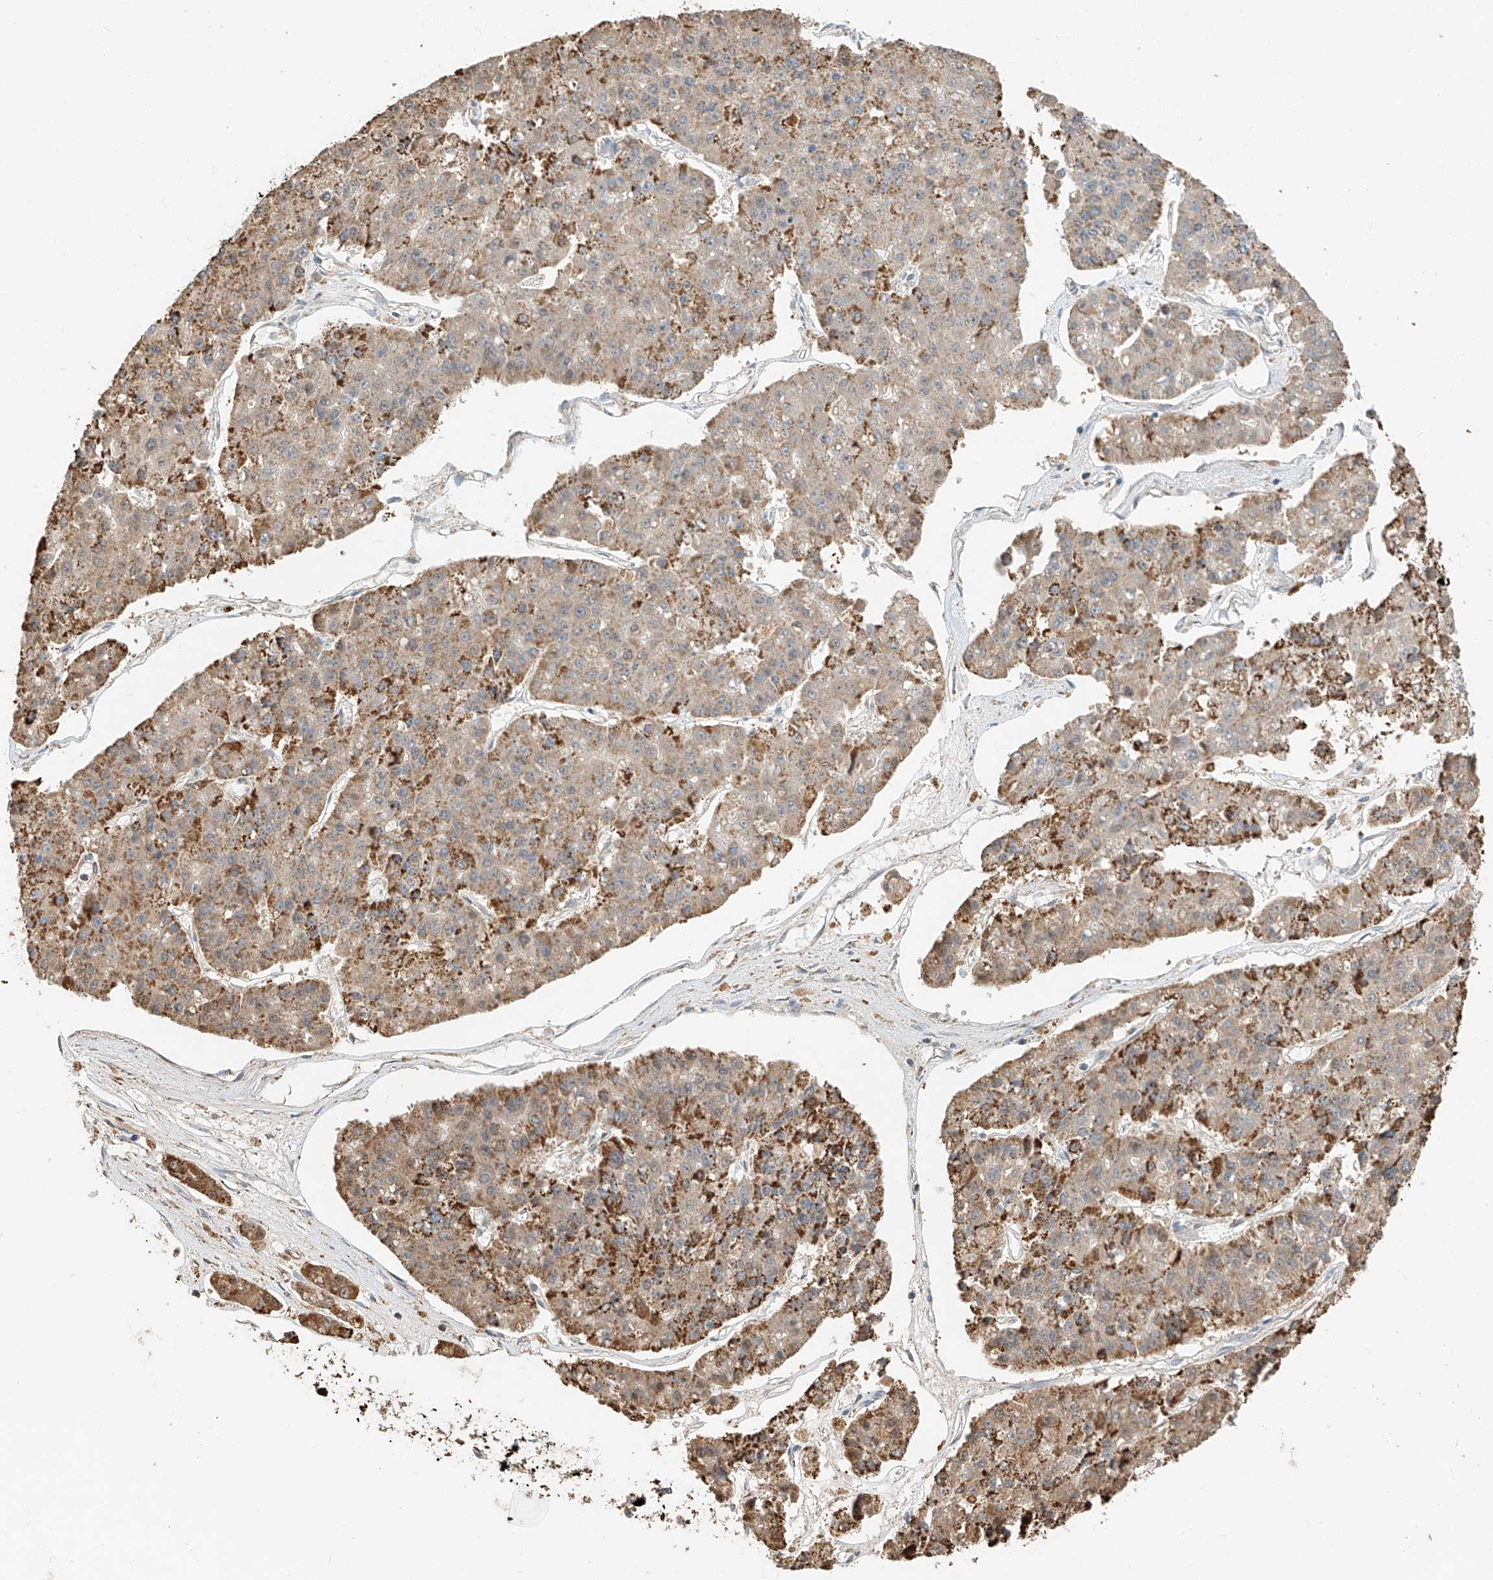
{"staining": {"intensity": "moderate", "quantity": ">75%", "location": "cytoplasmic/membranous"}, "tissue": "pancreatic cancer", "cell_type": "Tumor cells", "image_type": "cancer", "snomed": [{"axis": "morphology", "description": "Adenocarcinoma, NOS"}, {"axis": "topography", "description": "Pancreas"}], "caption": "This is a photomicrograph of immunohistochemistry staining of pancreatic cancer (adenocarcinoma), which shows moderate expression in the cytoplasmic/membranous of tumor cells.", "gene": "YIPF7", "patient": {"sex": "male", "age": 50}}